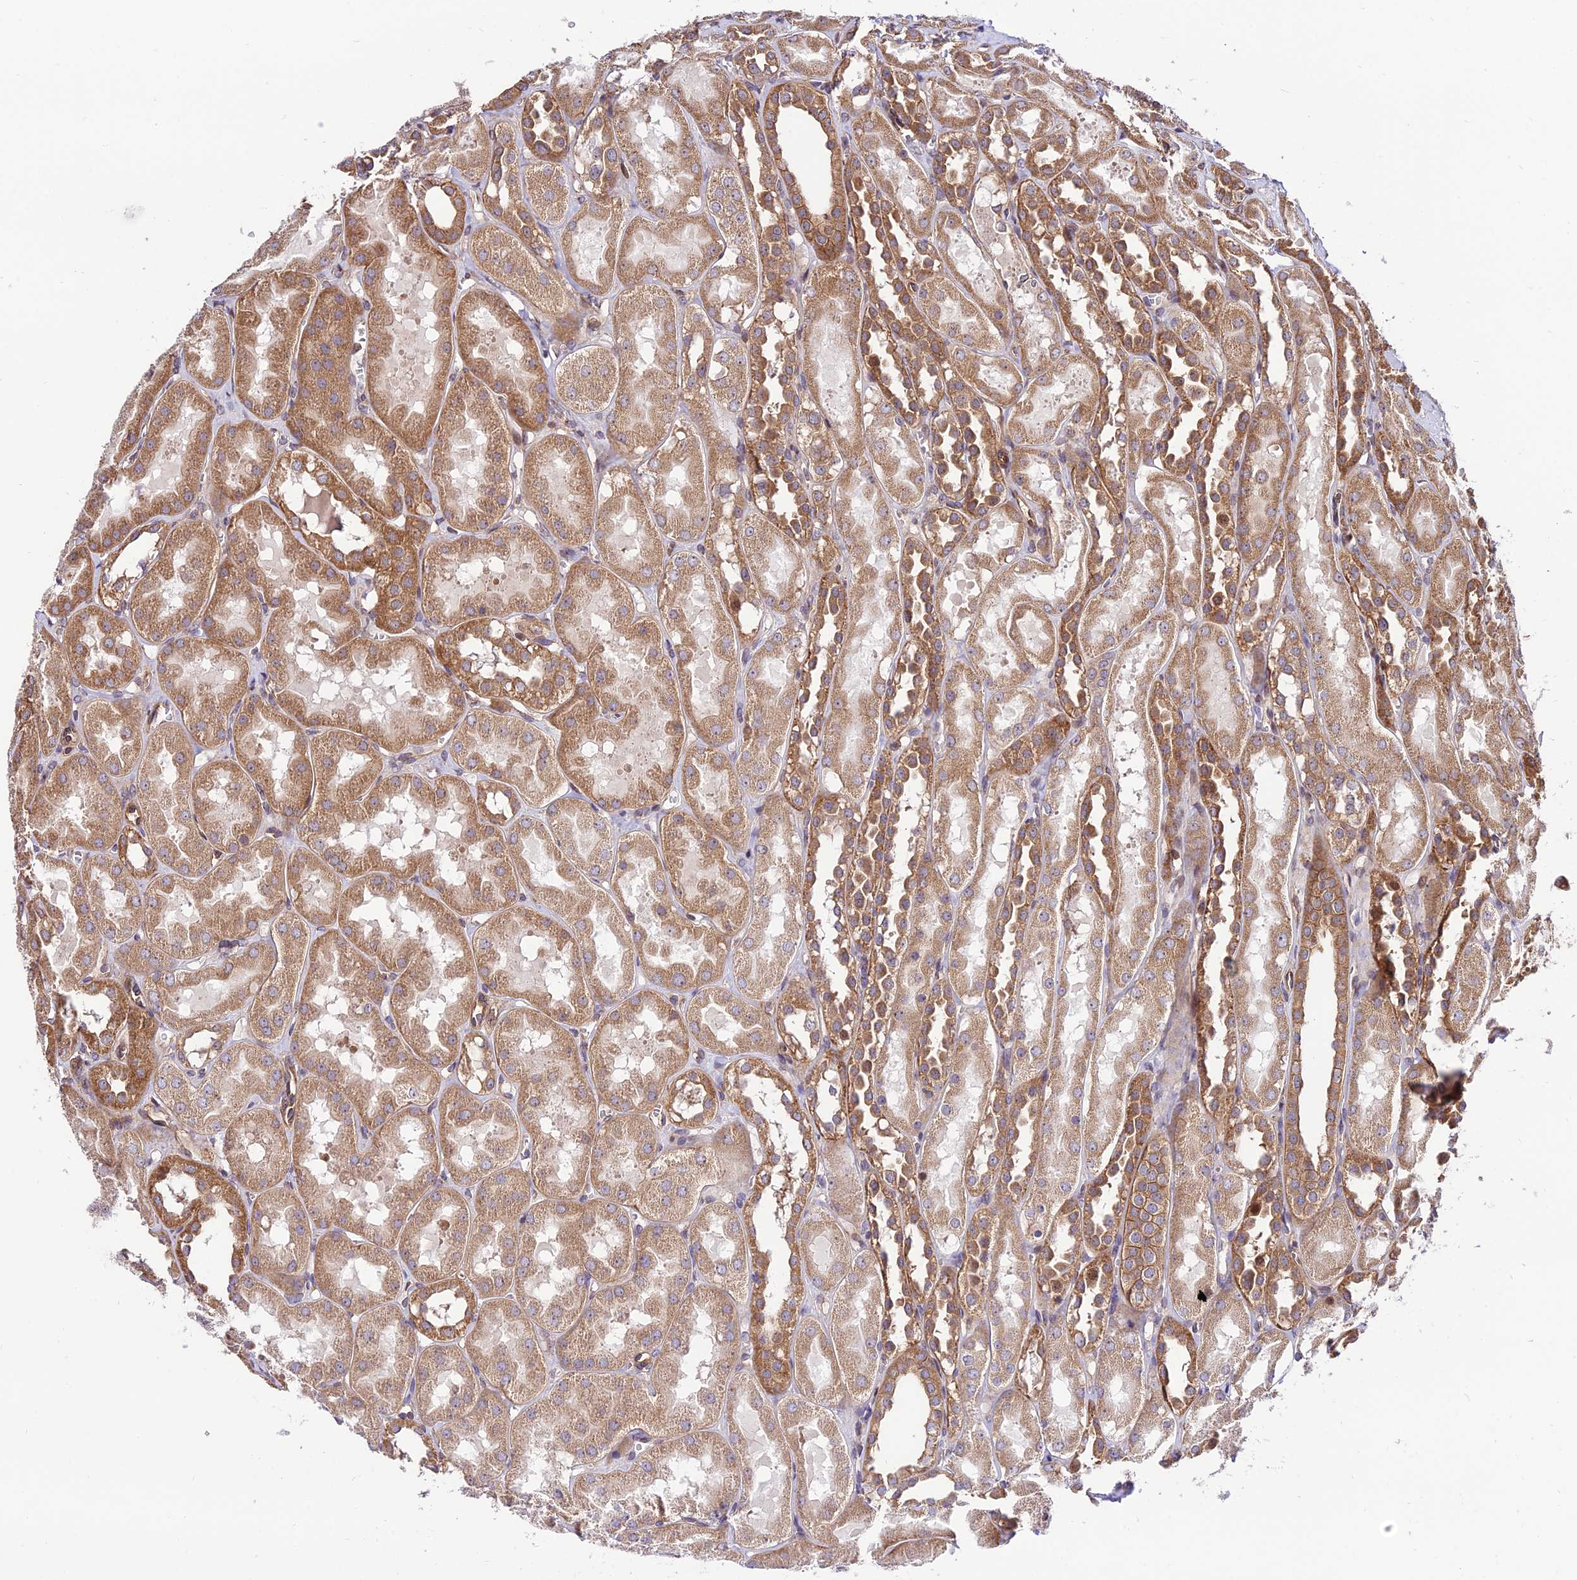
{"staining": {"intensity": "moderate", "quantity": ">75%", "location": "cytoplasmic/membranous"}, "tissue": "kidney", "cell_type": "Cells in glomeruli", "image_type": "normal", "snomed": [{"axis": "morphology", "description": "Normal tissue, NOS"}, {"axis": "topography", "description": "Kidney"}, {"axis": "topography", "description": "Urinary bladder"}], "caption": "IHC (DAB) staining of unremarkable kidney exhibits moderate cytoplasmic/membranous protein staining in approximately >75% of cells in glomeruli. Nuclei are stained in blue.", "gene": "SMG6", "patient": {"sex": "male", "age": 16}}